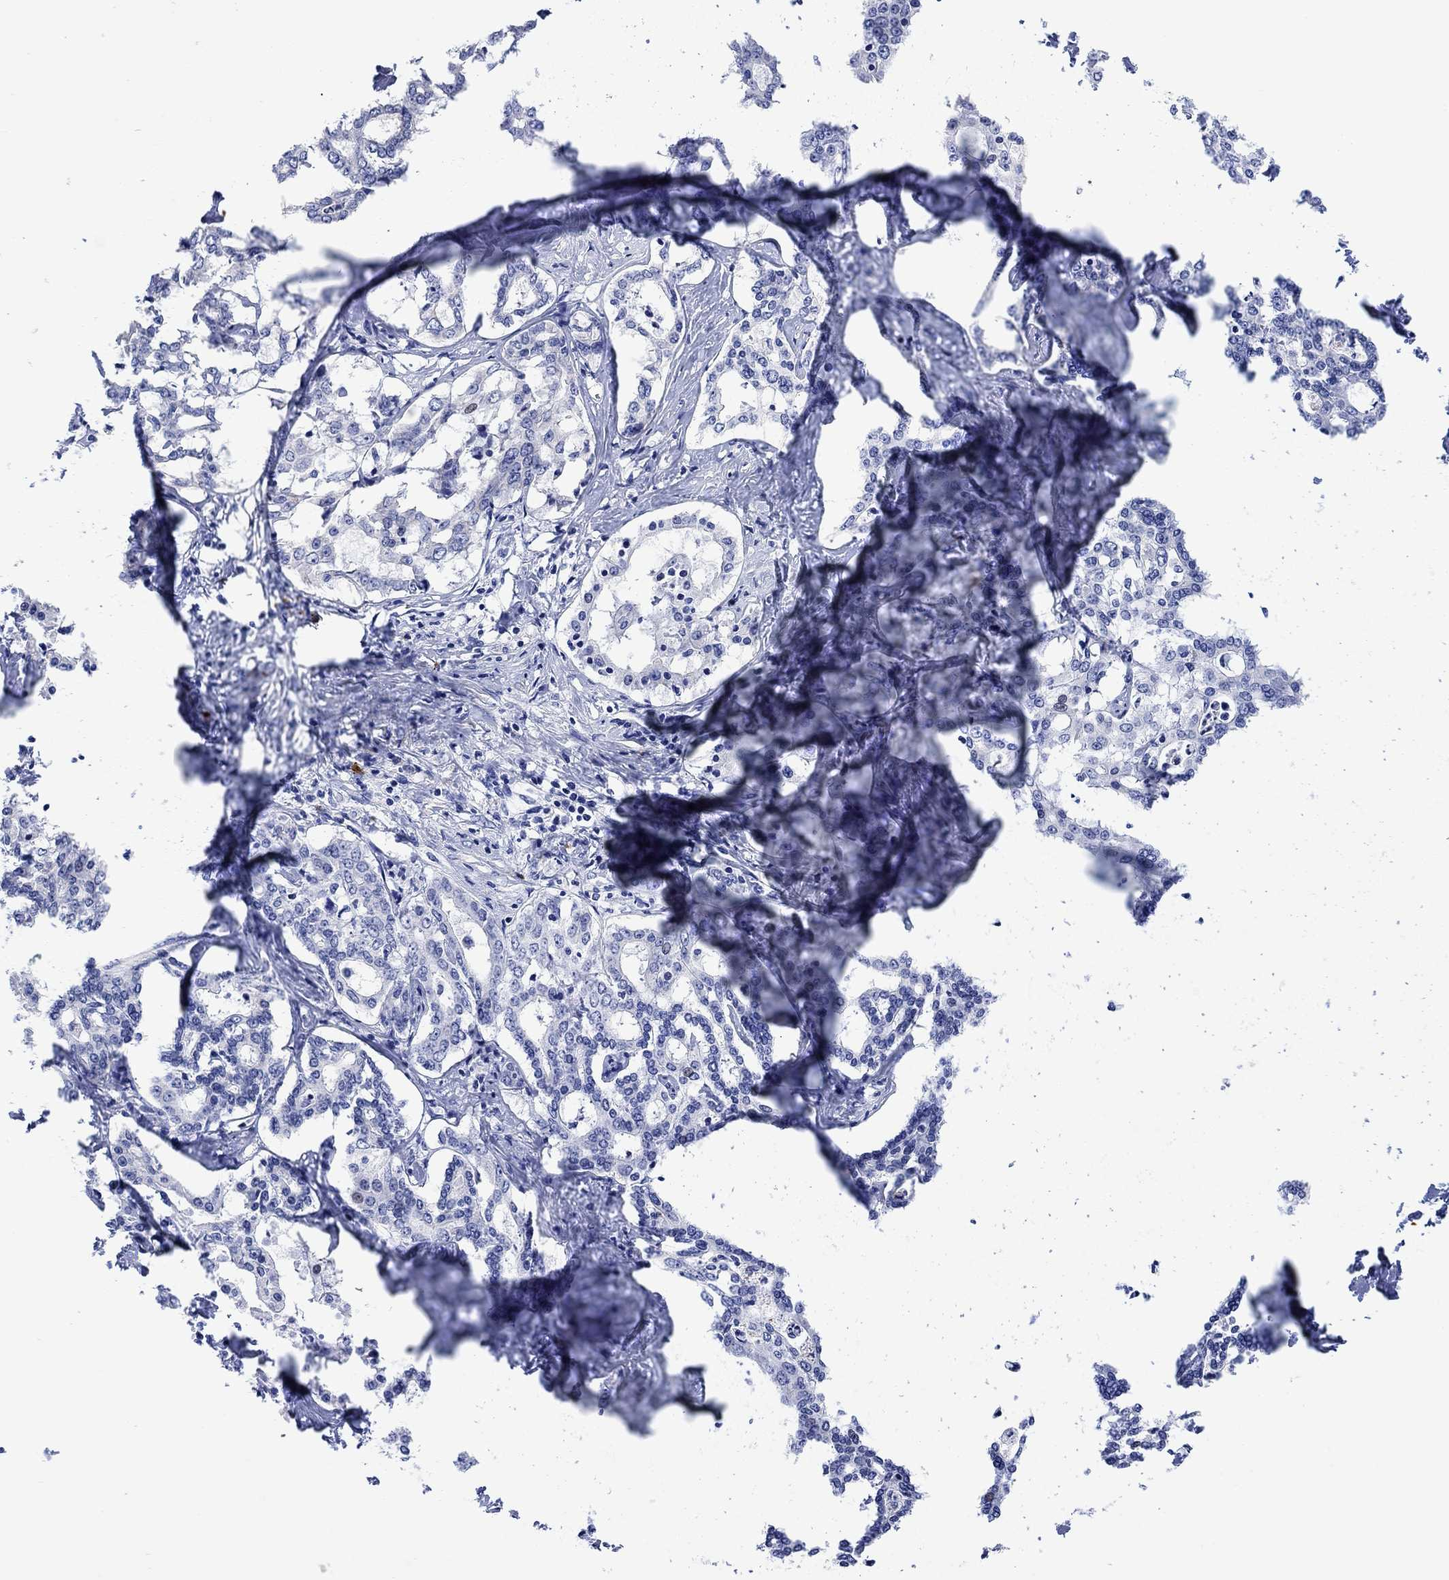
{"staining": {"intensity": "strong", "quantity": "<25%", "location": "cytoplasmic/membranous"}, "tissue": "liver cancer", "cell_type": "Tumor cells", "image_type": "cancer", "snomed": [{"axis": "morphology", "description": "Cholangiocarcinoma"}, {"axis": "topography", "description": "Liver"}], "caption": "Liver cancer stained for a protein reveals strong cytoplasmic/membranous positivity in tumor cells.", "gene": "P2RY6", "patient": {"sex": "female", "age": 47}}